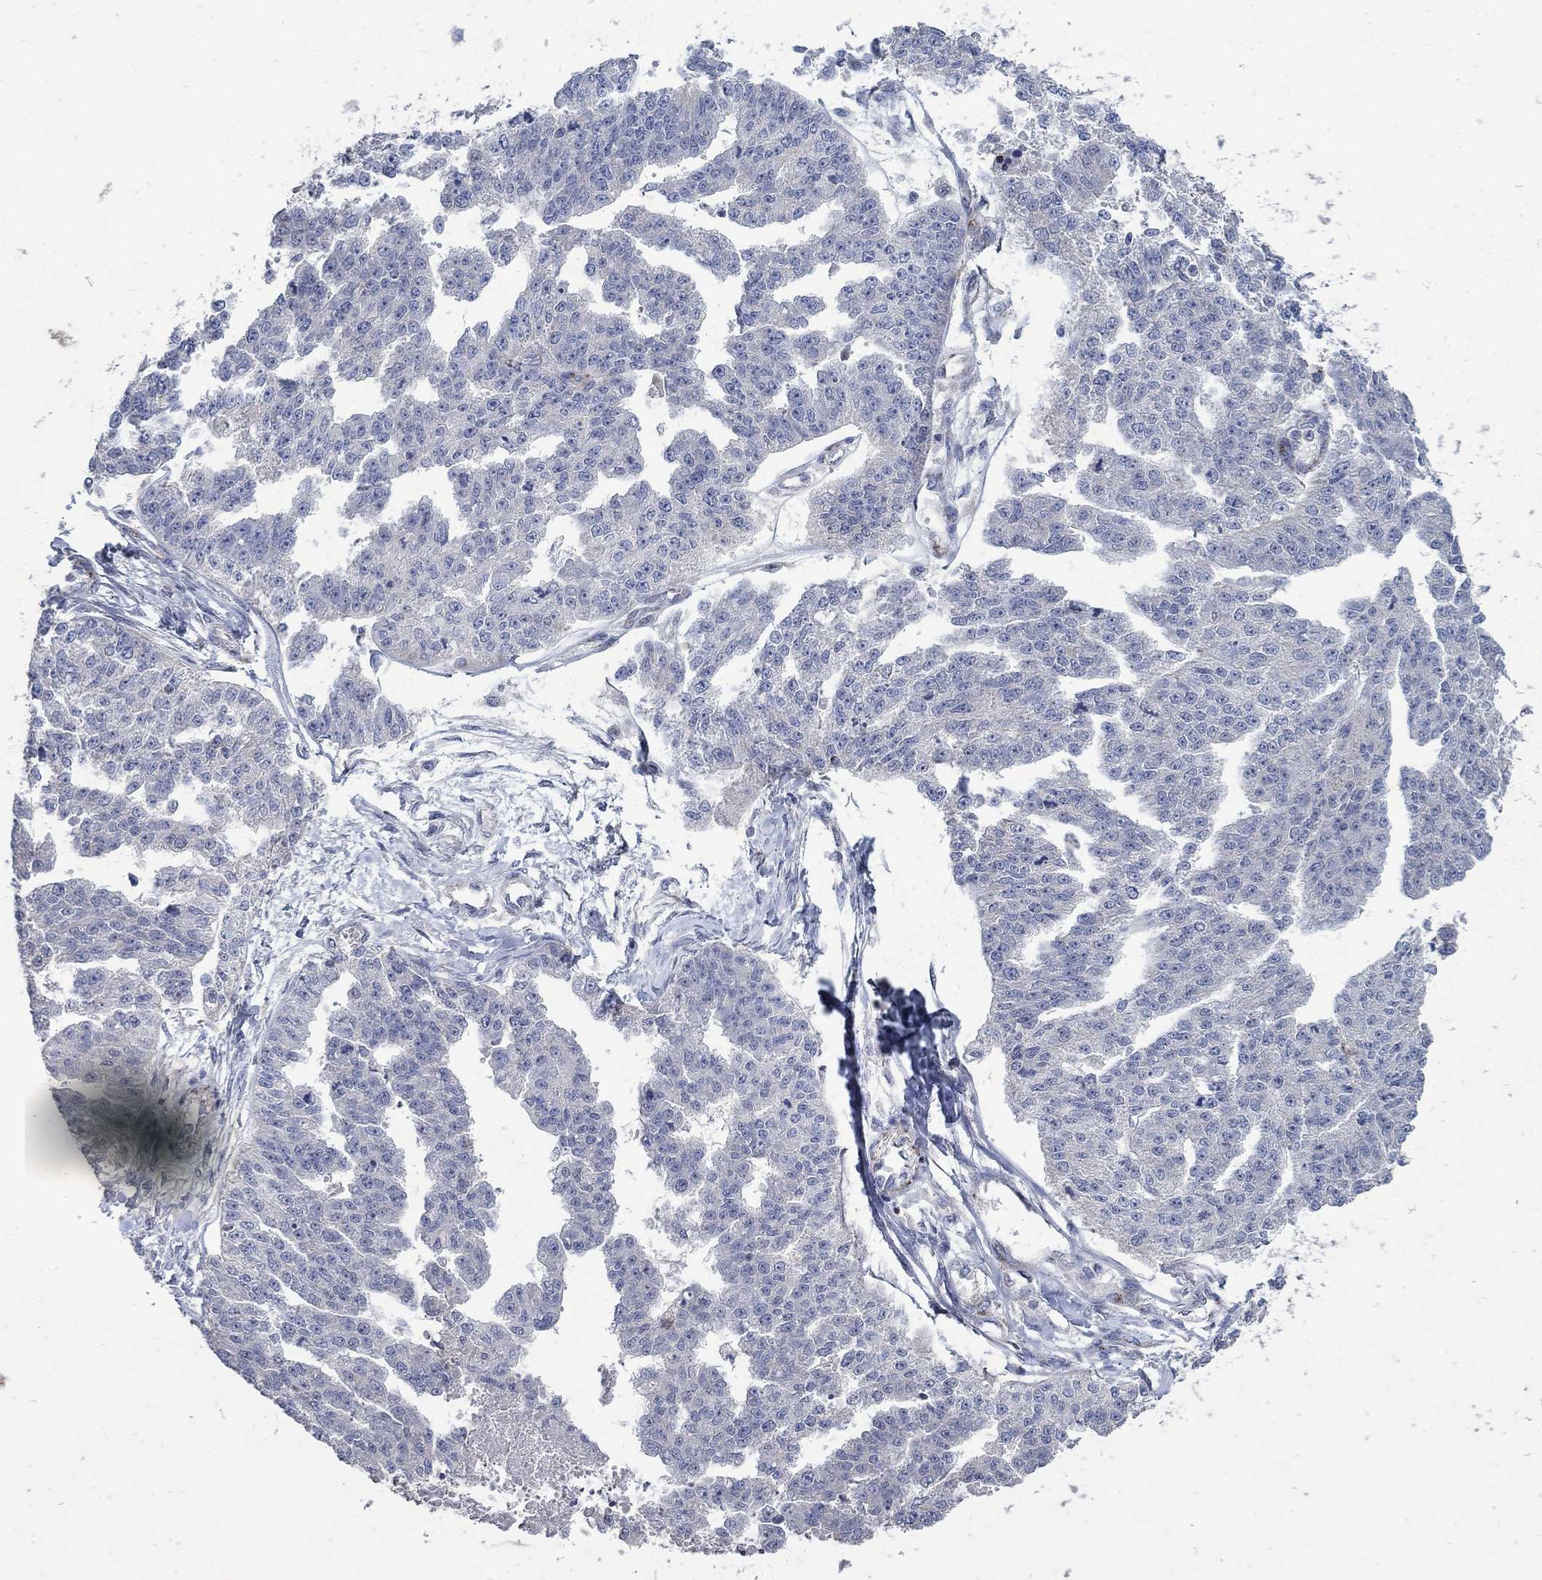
{"staining": {"intensity": "negative", "quantity": "none", "location": "none"}, "tissue": "ovarian cancer", "cell_type": "Tumor cells", "image_type": "cancer", "snomed": [{"axis": "morphology", "description": "Cystadenocarcinoma, serous, NOS"}, {"axis": "topography", "description": "Ovary"}], "caption": "This is an IHC micrograph of serous cystadenocarcinoma (ovarian). There is no positivity in tumor cells.", "gene": "HMX2", "patient": {"sex": "female", "age": 58}}